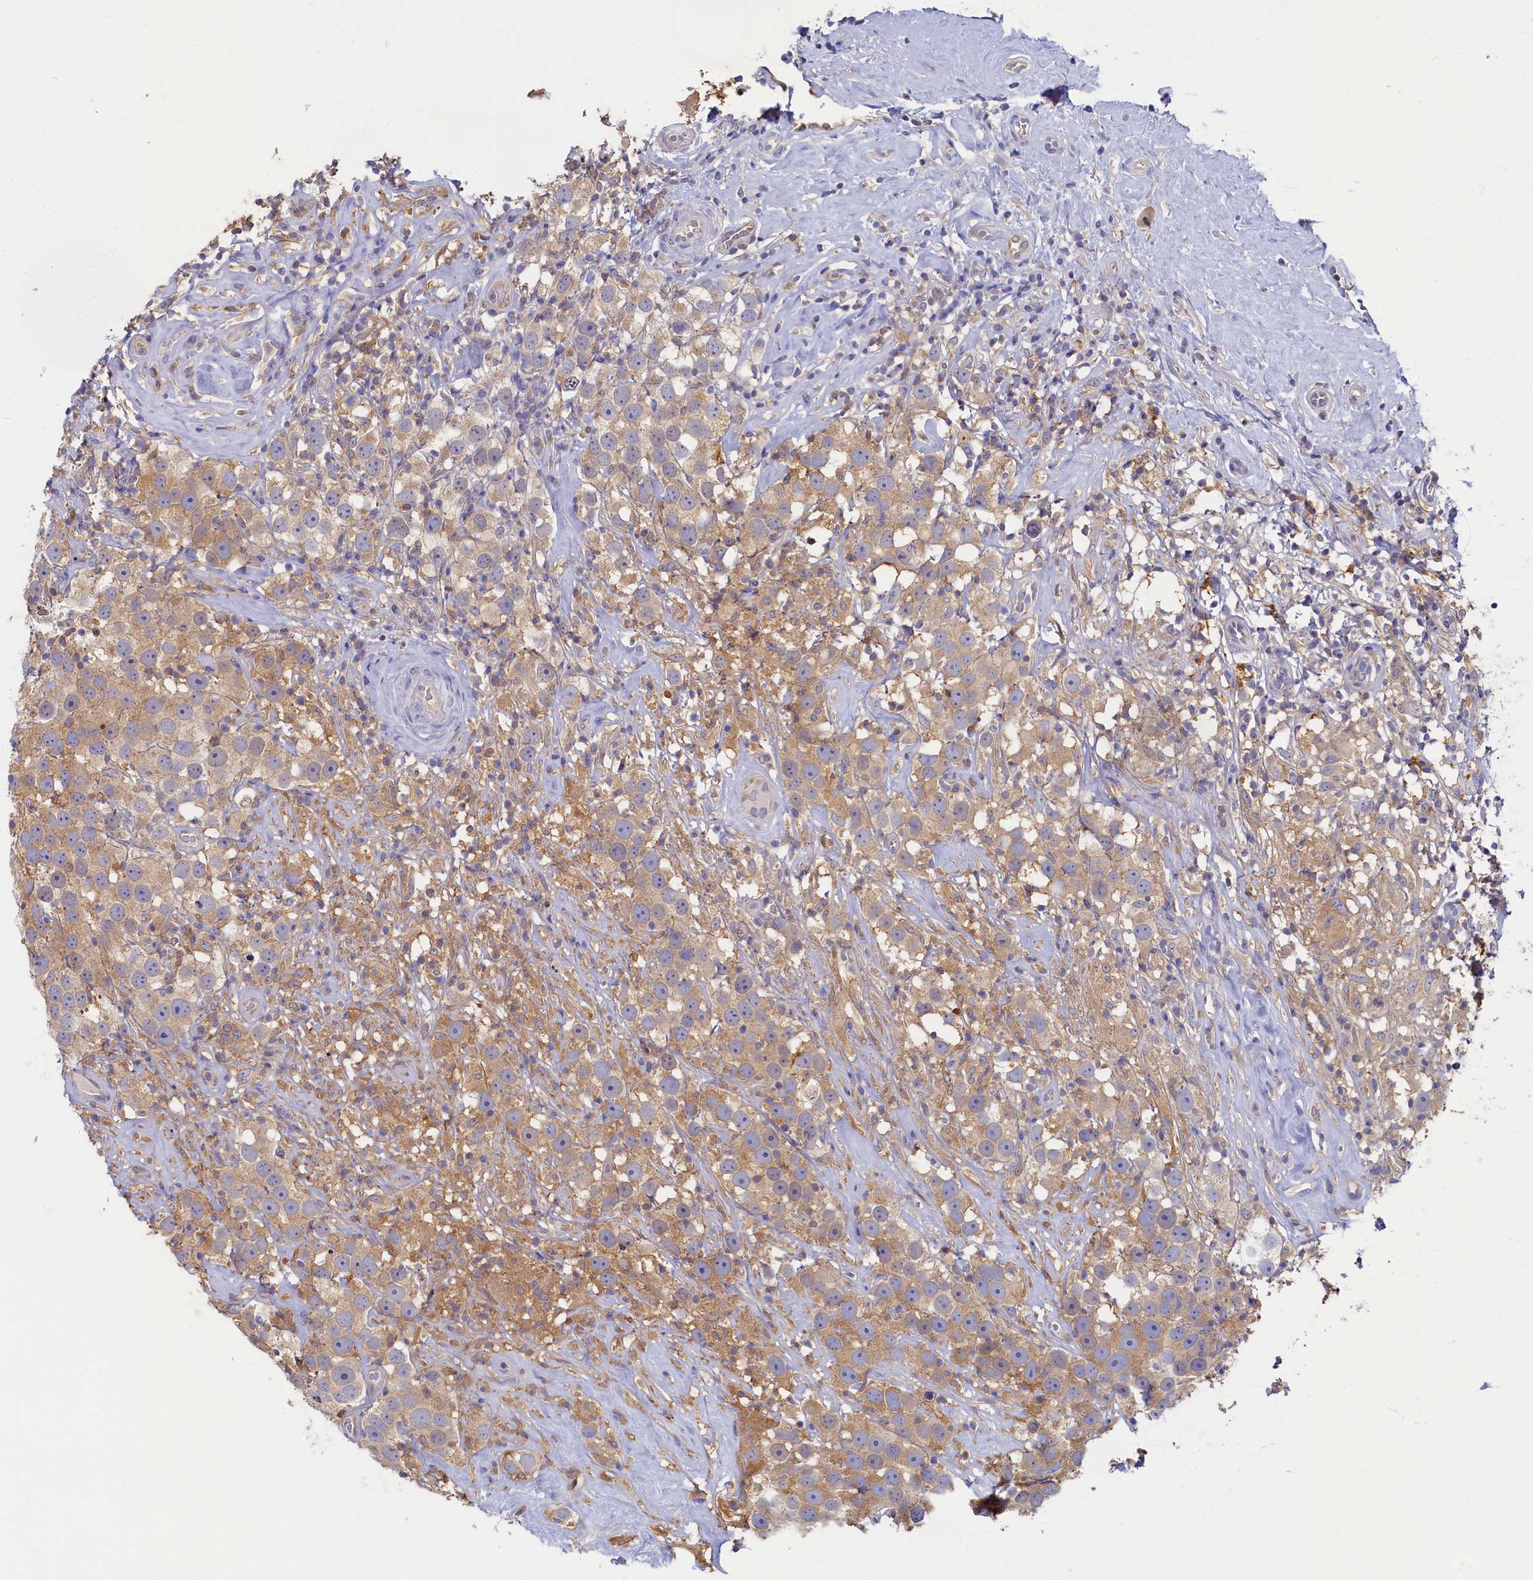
{"staining": {"intensity": "weak", "quantity": ">75%", "location": "cytoplasmic/membranous"}, "tissue": "testis cancer", "cell_type": "Tumor cells", "image_type": "cancer", "snomed": [{"axis": "morphology", "description": "Seminoma, NOS"}, {"axis": "topography", "description": "Testis"}], "caption": "DAB (3,3'-diaminobenzidine) immunohistochemical staining of human testis cancer displays weak cytoplasmic/membranous protein positivity in approximately >75% of tumor cells.", "gene": "TIMM8B", "patient": {"sex": "male", "age": 49}}